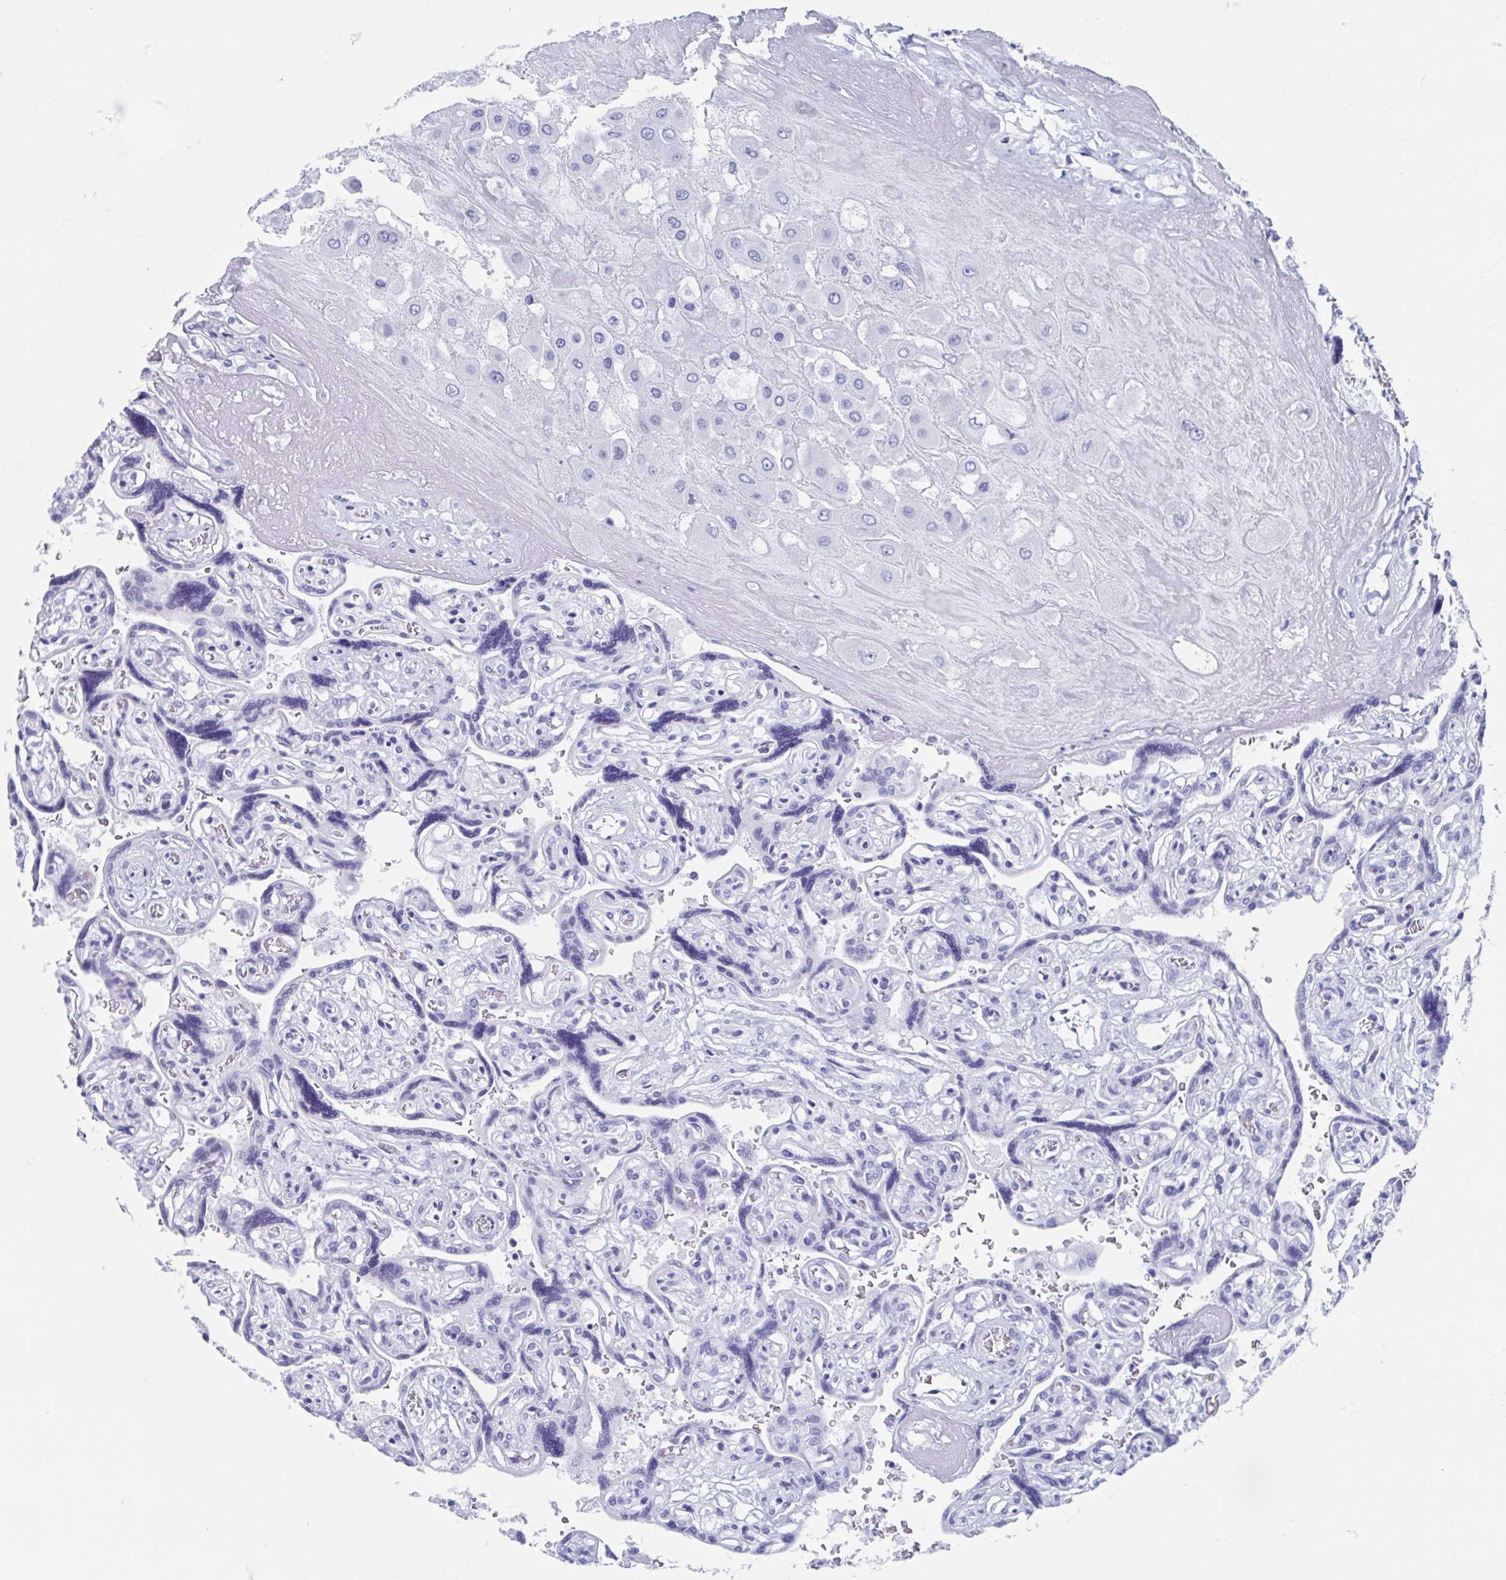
{"staining": {"intensity": "negative", "quantity": "none", "location": "none"}, "tissue": "placenta", "cell_type": "Decidual cells", "image_type": "normal", "snomed": [{"axis": "morphology", "description": "Normal tissue, NOS"}, {"axis": "topography", "description": "Placenta"}], "caption": "A histopathology image of placenta stained for a protein reveals no brown staining in decidual cells.", "gene": "C10orf53", "patient": {"sex": "female", "age": 32}}